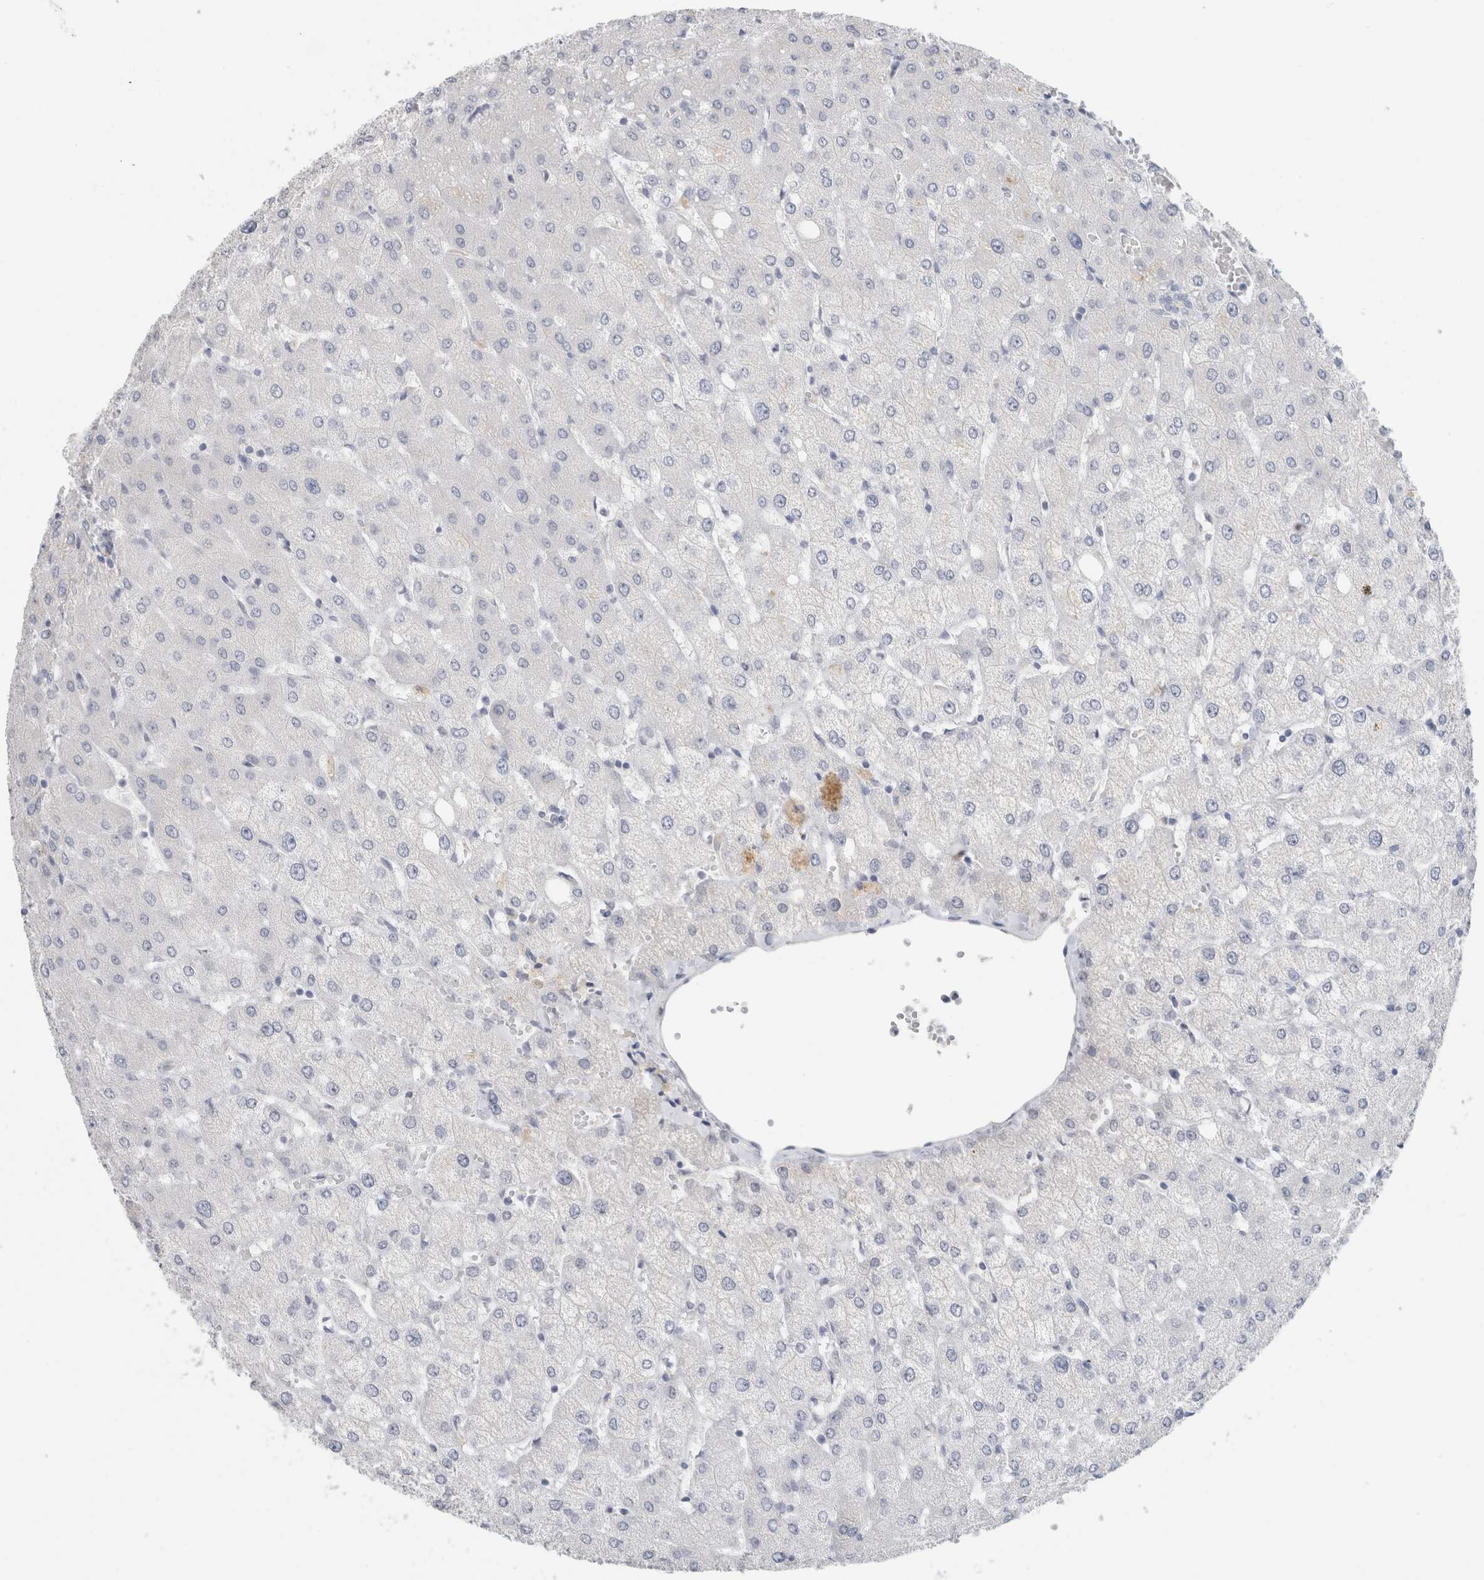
{"staining": {"intensity": "negative", "quantity": "none", "location": "none"}, "tissue": "liver", "cell_type": "Cholangiocytes", "image_type": "normal", "snomed": [{"axis": "morphology", "description": "Normal tissue, NOS"}, {"axis": "topography", "description": "Liver"}], "caption": "An IHC micrograph of normal liver is shown. There is no staining in cholangiocytes of liver. Nuclei are stained in blue.", "gene": "BCAN", "patient": {"sex": "female", "age": 54}}